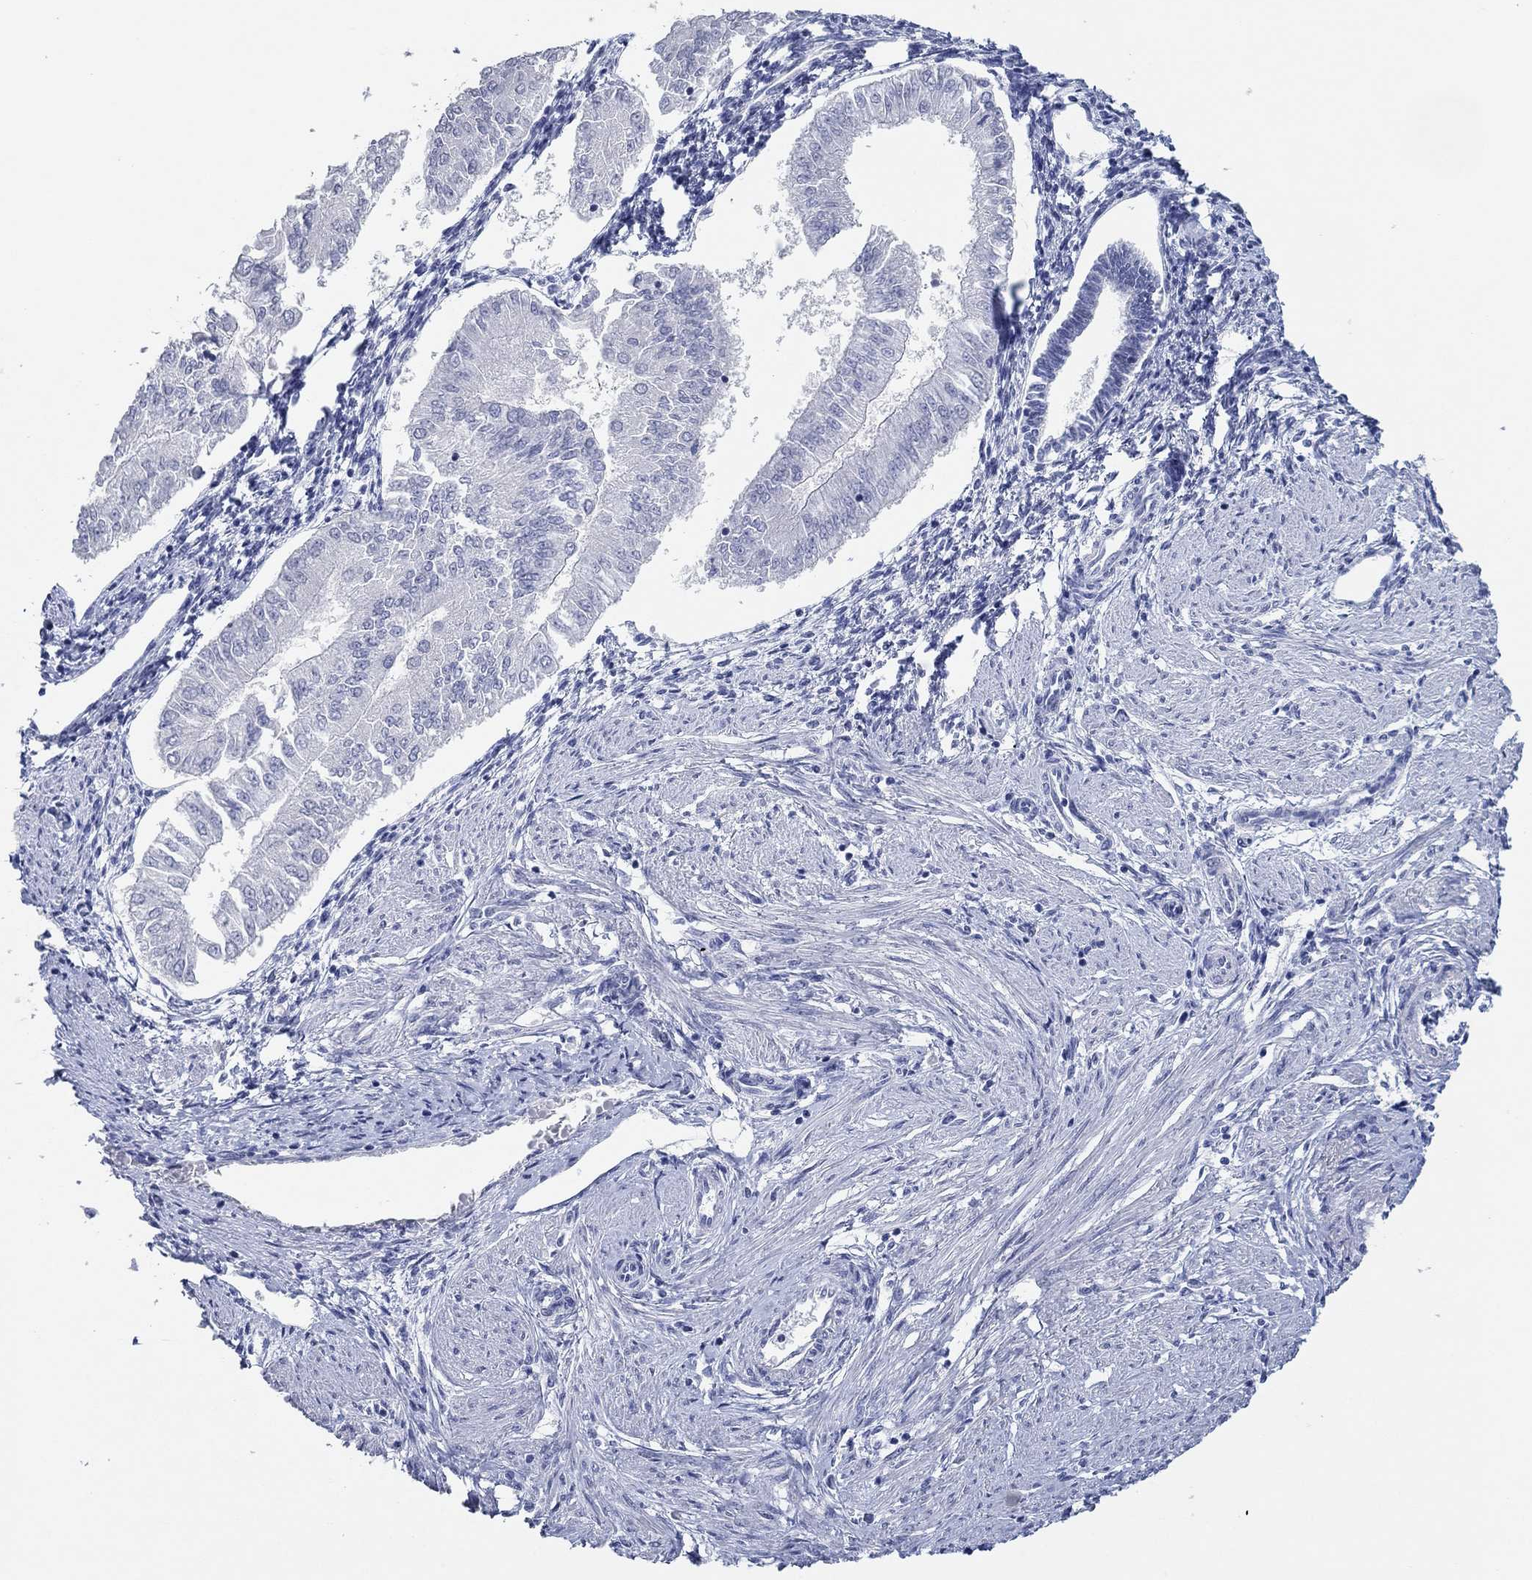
{"staining": {"intensity": "negative", "quantity": "none", "location": "none"}, "tissue": "endometrial cancer", "cell_type": "Tumor cells", "image_type": "cancer", "snomed": [{"axis": "morphology", "description": "Adenocarcinoma, NOS"}, {"axis": "topography", "description": "Endometrium"}], "caption": "The immunohistochemistry photomicrograph has no significant staining in tumor cells of endometrial cancer (adenocarcinoma) tissue.", "gene": "POU5F1", "patient": {"sex": "female", "age": 53}}